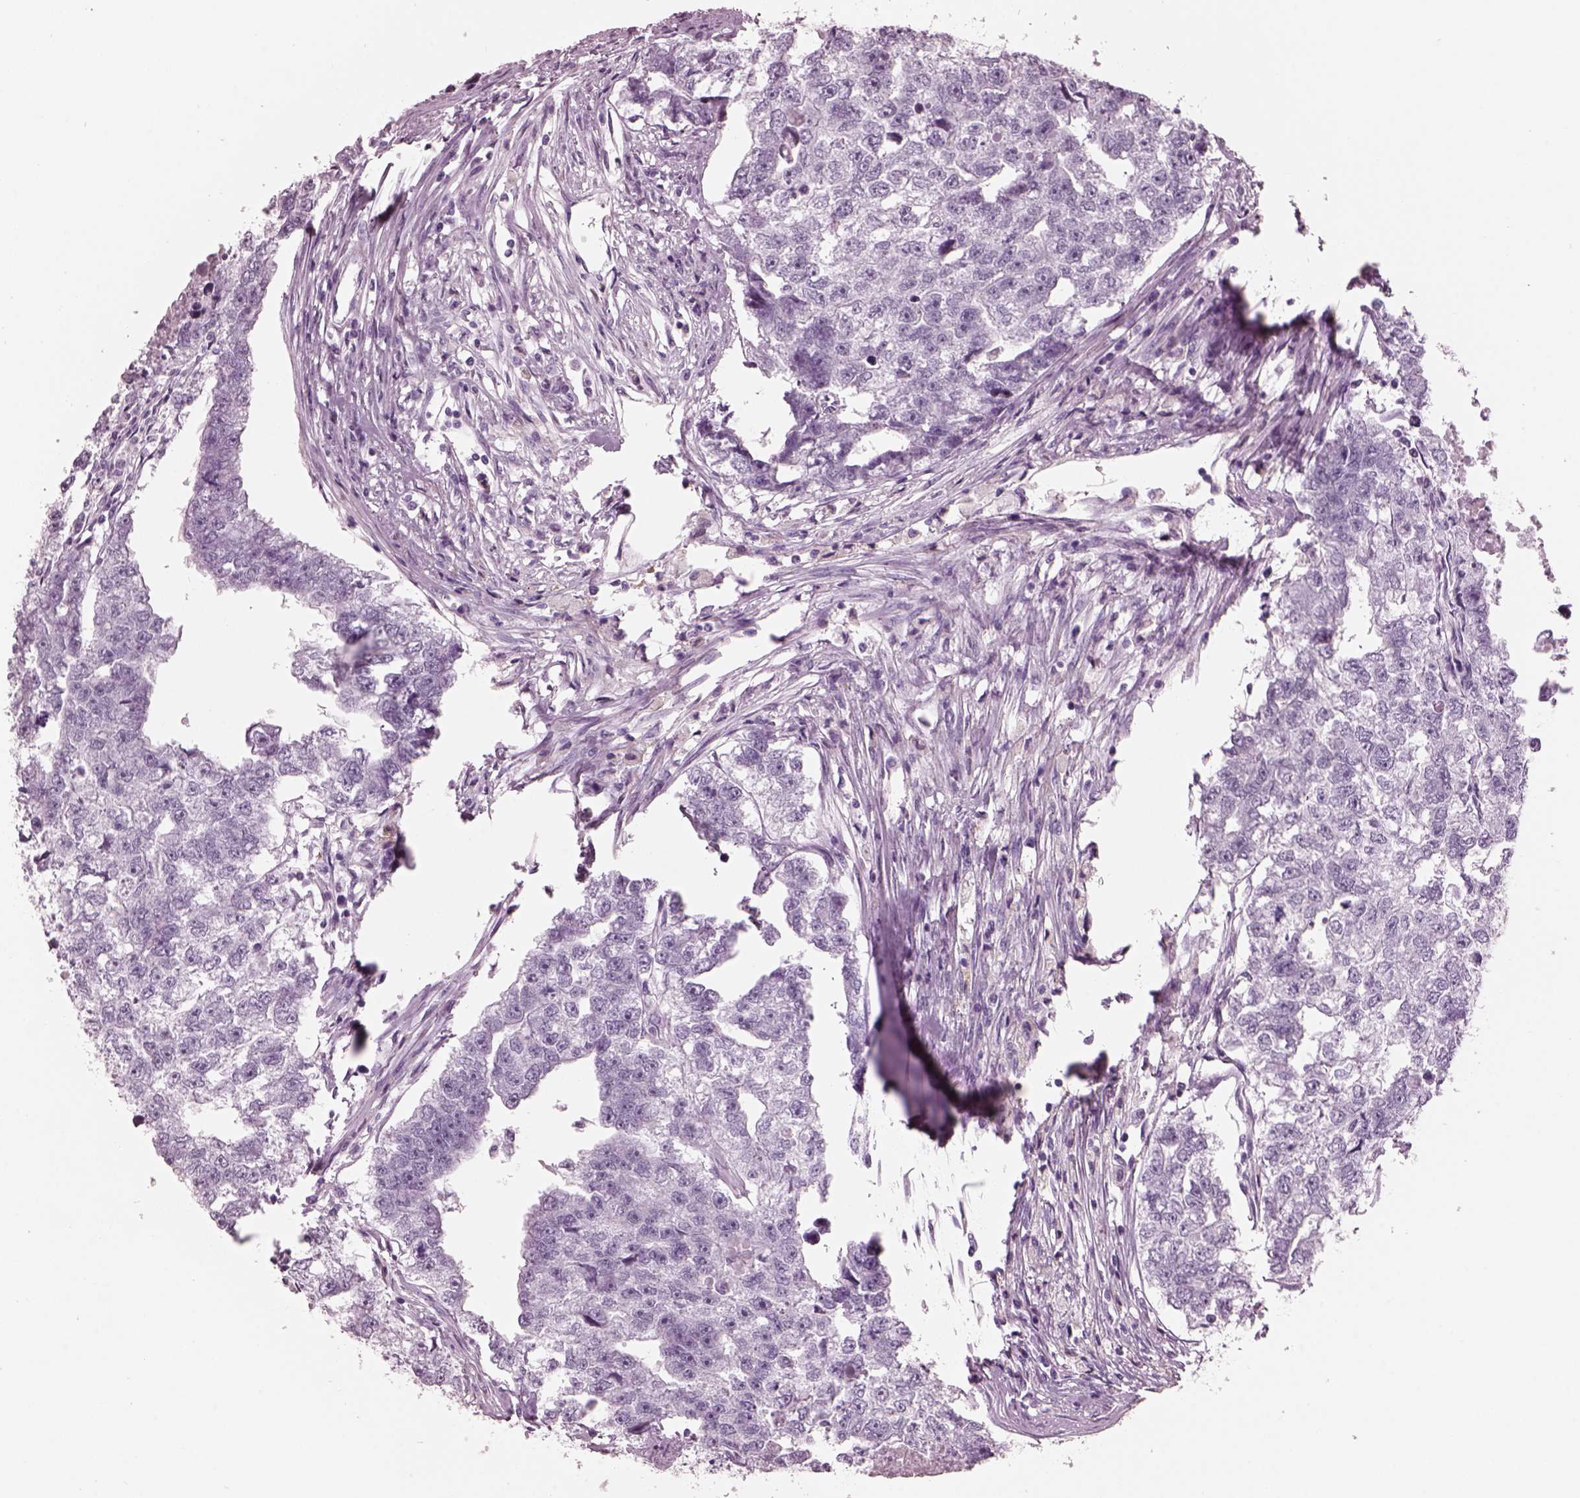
{"staining": {"intensity": "negative", "quantity": "none", "location": "none"}, "tissue": "testis cancer", "cell_type": "Tumor cells", "image_type": "cancer", "snomed": [{"axis": "morphology", "description": "Carcinoma, Embryonal, NOS"}, {"axis": "morphology", "description": "Teratoma, malignant, NOS"}, {"axis": "topography", "description": "Testis"}], "caption": "High magnification brightfield microscopy of malignant teratoma (testis) stained with DAB (brown) and counterstained with hematoxylin (blue): tumor cells show no significant positivity. Nuclei are stained in blue.", "gene": "HYDIN", "patient": {"sex": "male", "age": 44}}